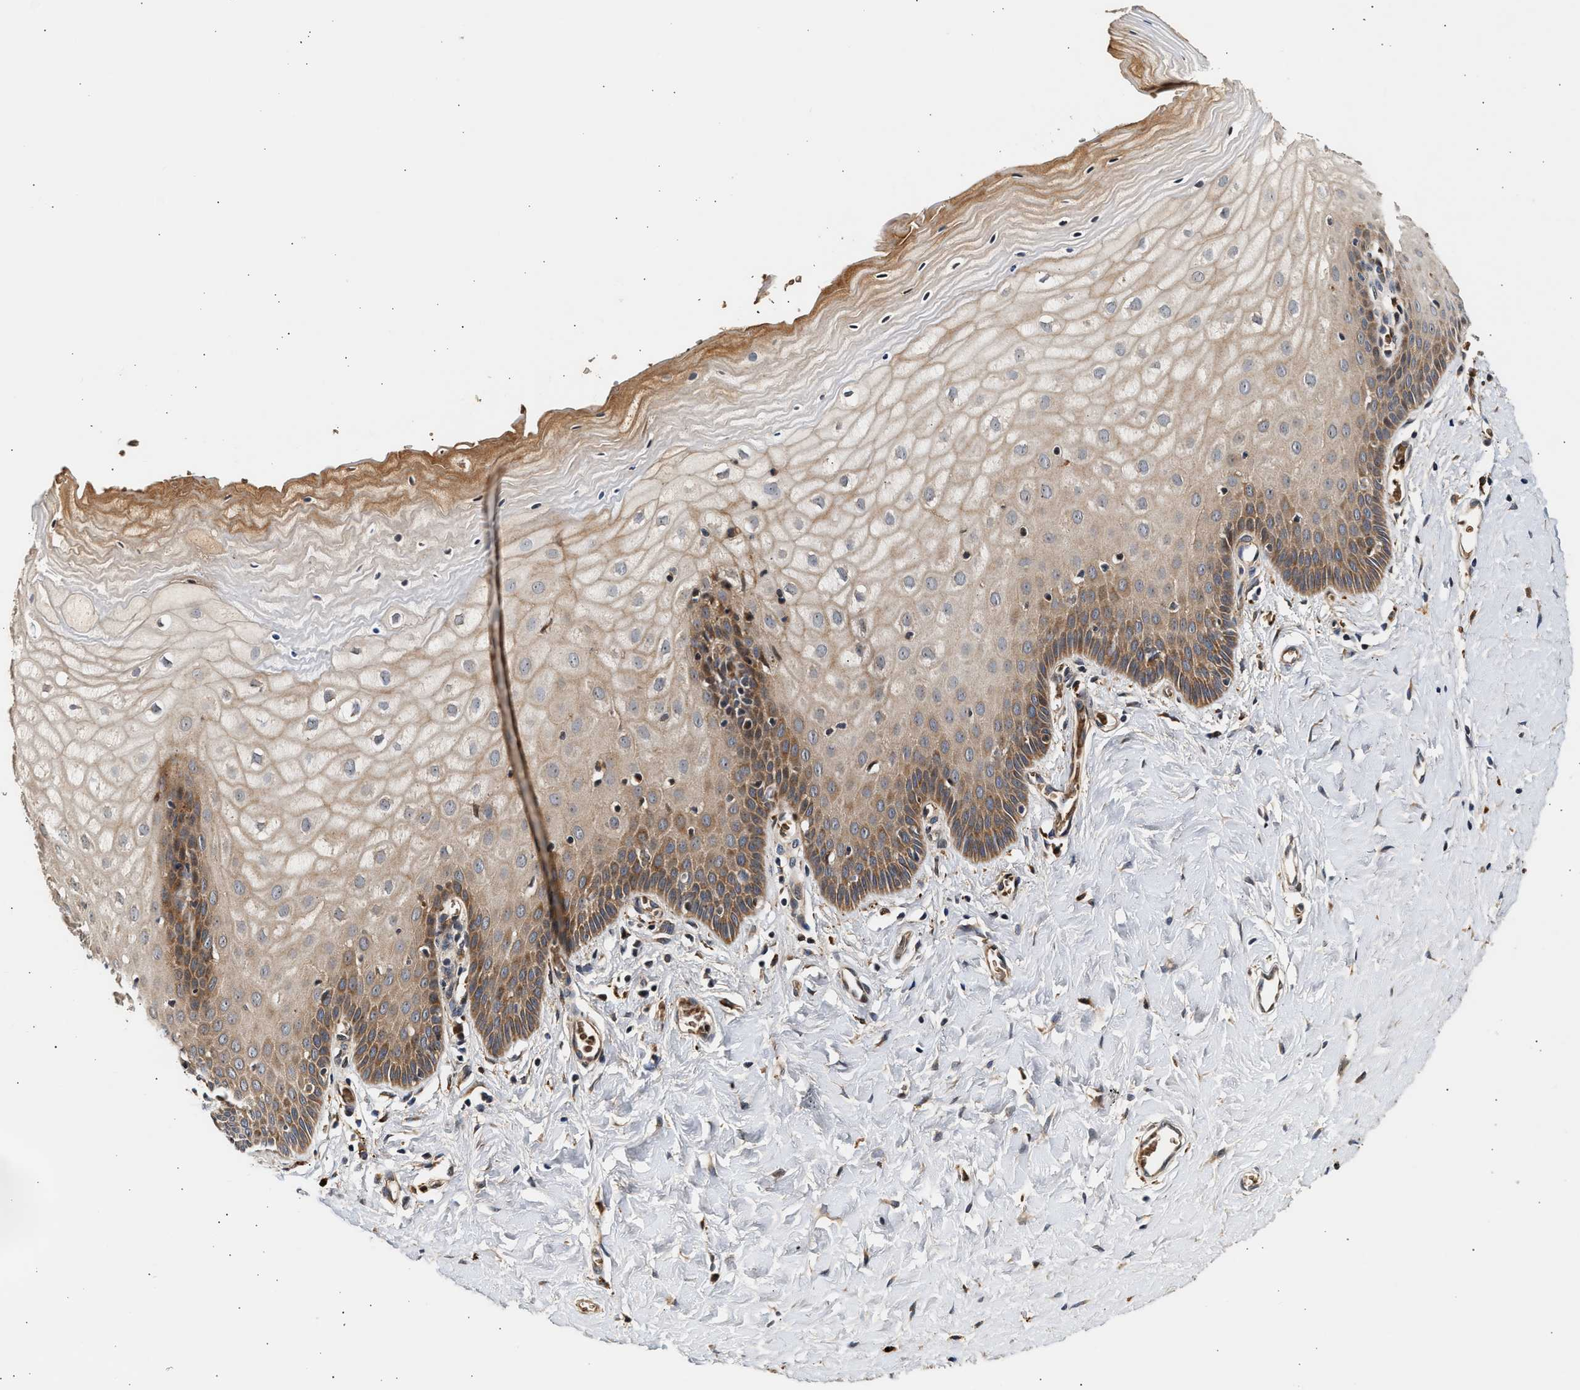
{"staining": {"intensity": "moderate", "quantity": ">75%", "location": "cytoplasmic/membranous"}, "tissue": "cervix", "cell_type": "Glandular cells", "image_type": "normal", "snomed": [{"axis": "morphology", "description": "Normal tissue, NOS"}, {"axis": "topography", "description": "Cervix"}], "caption": "About >75% of glandular cells in benign cervix display moderate cytoplasmic/membranous protein expression as visualized by brown immunohistochemical staining.", "gene": "PLD3", "patient": {"sex": "female", "age": 55}}